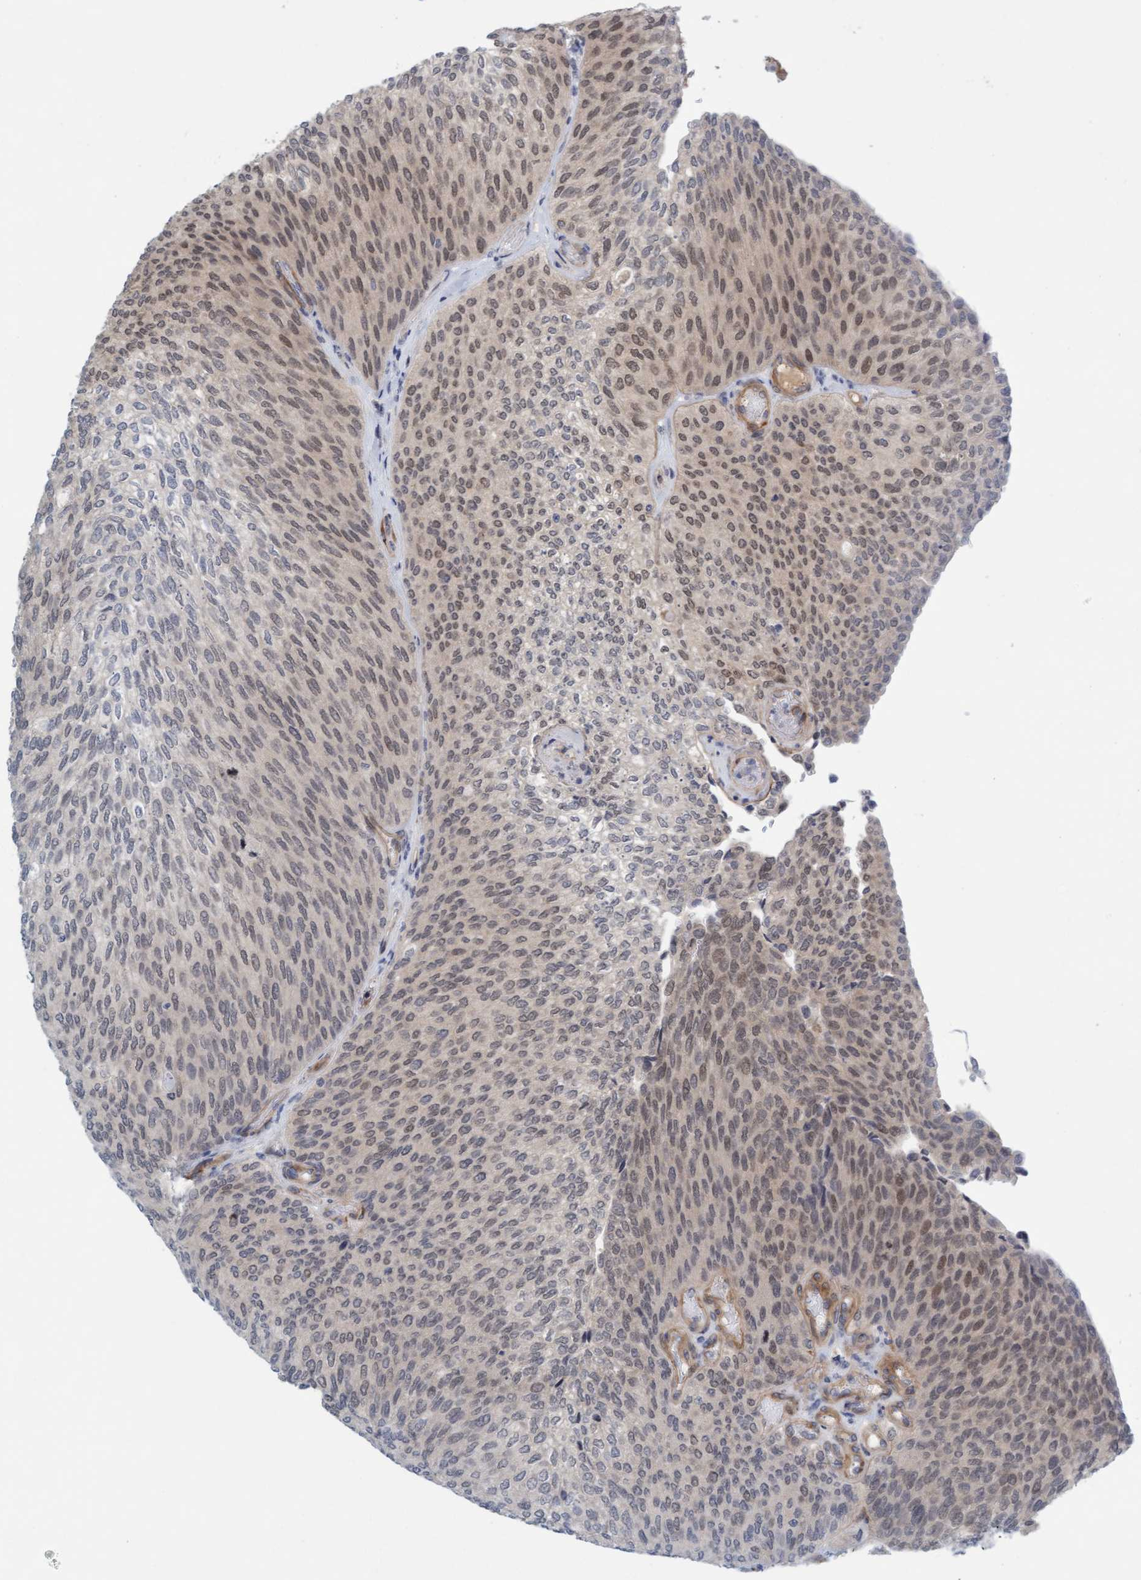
{"staining": {"intensity": "weak", "quantity": "25%-75%", "location": "cytoplasmic/membranous,nuclear"}, "tissue": "urothelial cancer", "cell_type": "Tumor cells", "image_type": "cancer", "snomed": [{"axis": "morphology", "description": "Urothelial carcinoma, Low grade"}, {"axis": "topography", "description": "Urinary bladder"}], "caption": "Immunohistochemistry (IHC) image of human urothelial cancer stained for a protein (brown), which displays low levels of weak cytoplasmic/membranous and nuclear expression in about 25%-75% of tumor cells.", "gene": "TSTD2", "patient": {"sex": "female", "age": 79}}